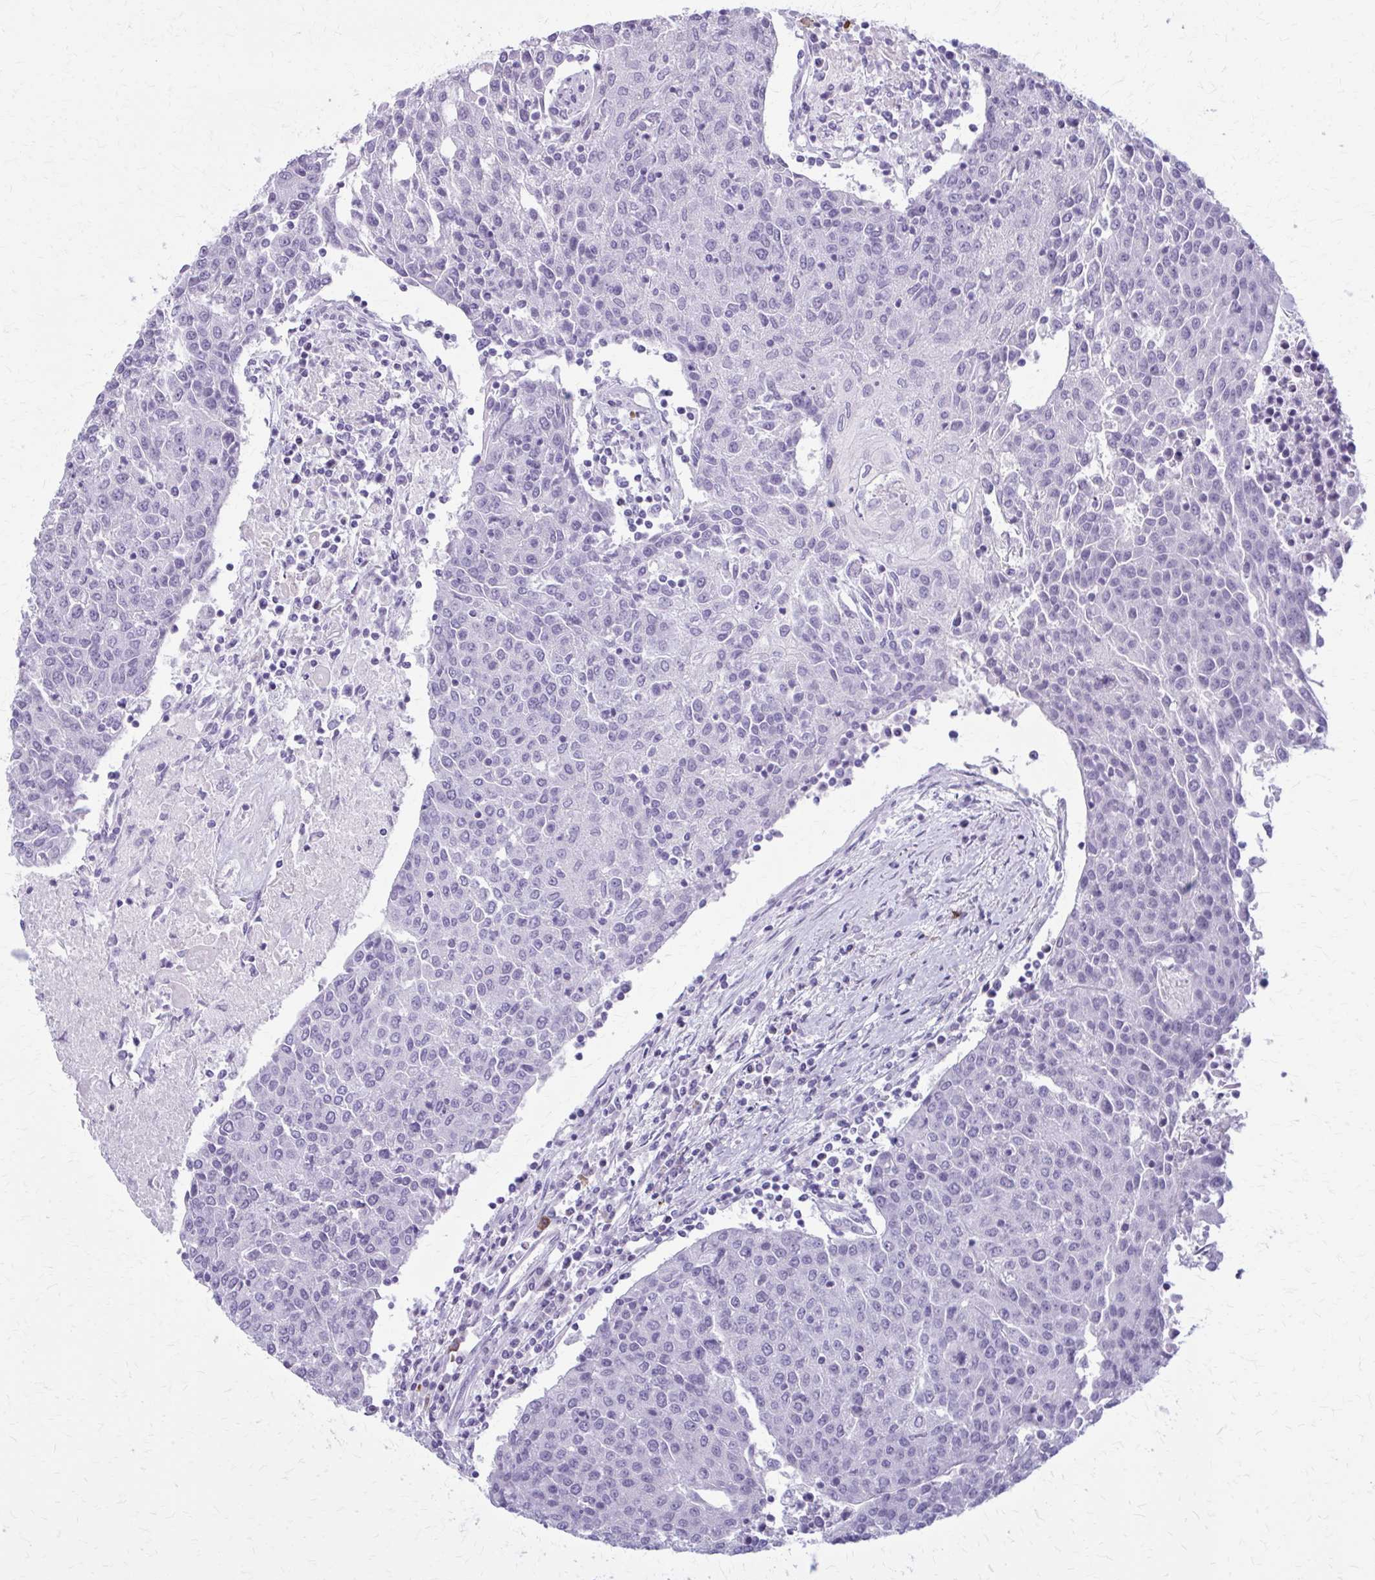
{"staining": {"intensity": "negative", "quantity": "none", "location": "none"}, "tissue": "urothelial cancer", "cell_type": "Tumor cells", "image_type": "cancer", "snomed": [{"axis": "morphology", "description": "Urothelial carcinoma, High grade"}, {"axis": "topography", "description": "Urinary bladder"}], "caption": "Tumor cells show no significant protein expression in urothelial cancer. (DAB (3,3'-diaminobenzidine) IHC, high magnification).", "gene": "ZDHHC7", "patient": {"sex": "female", "age": 85}}